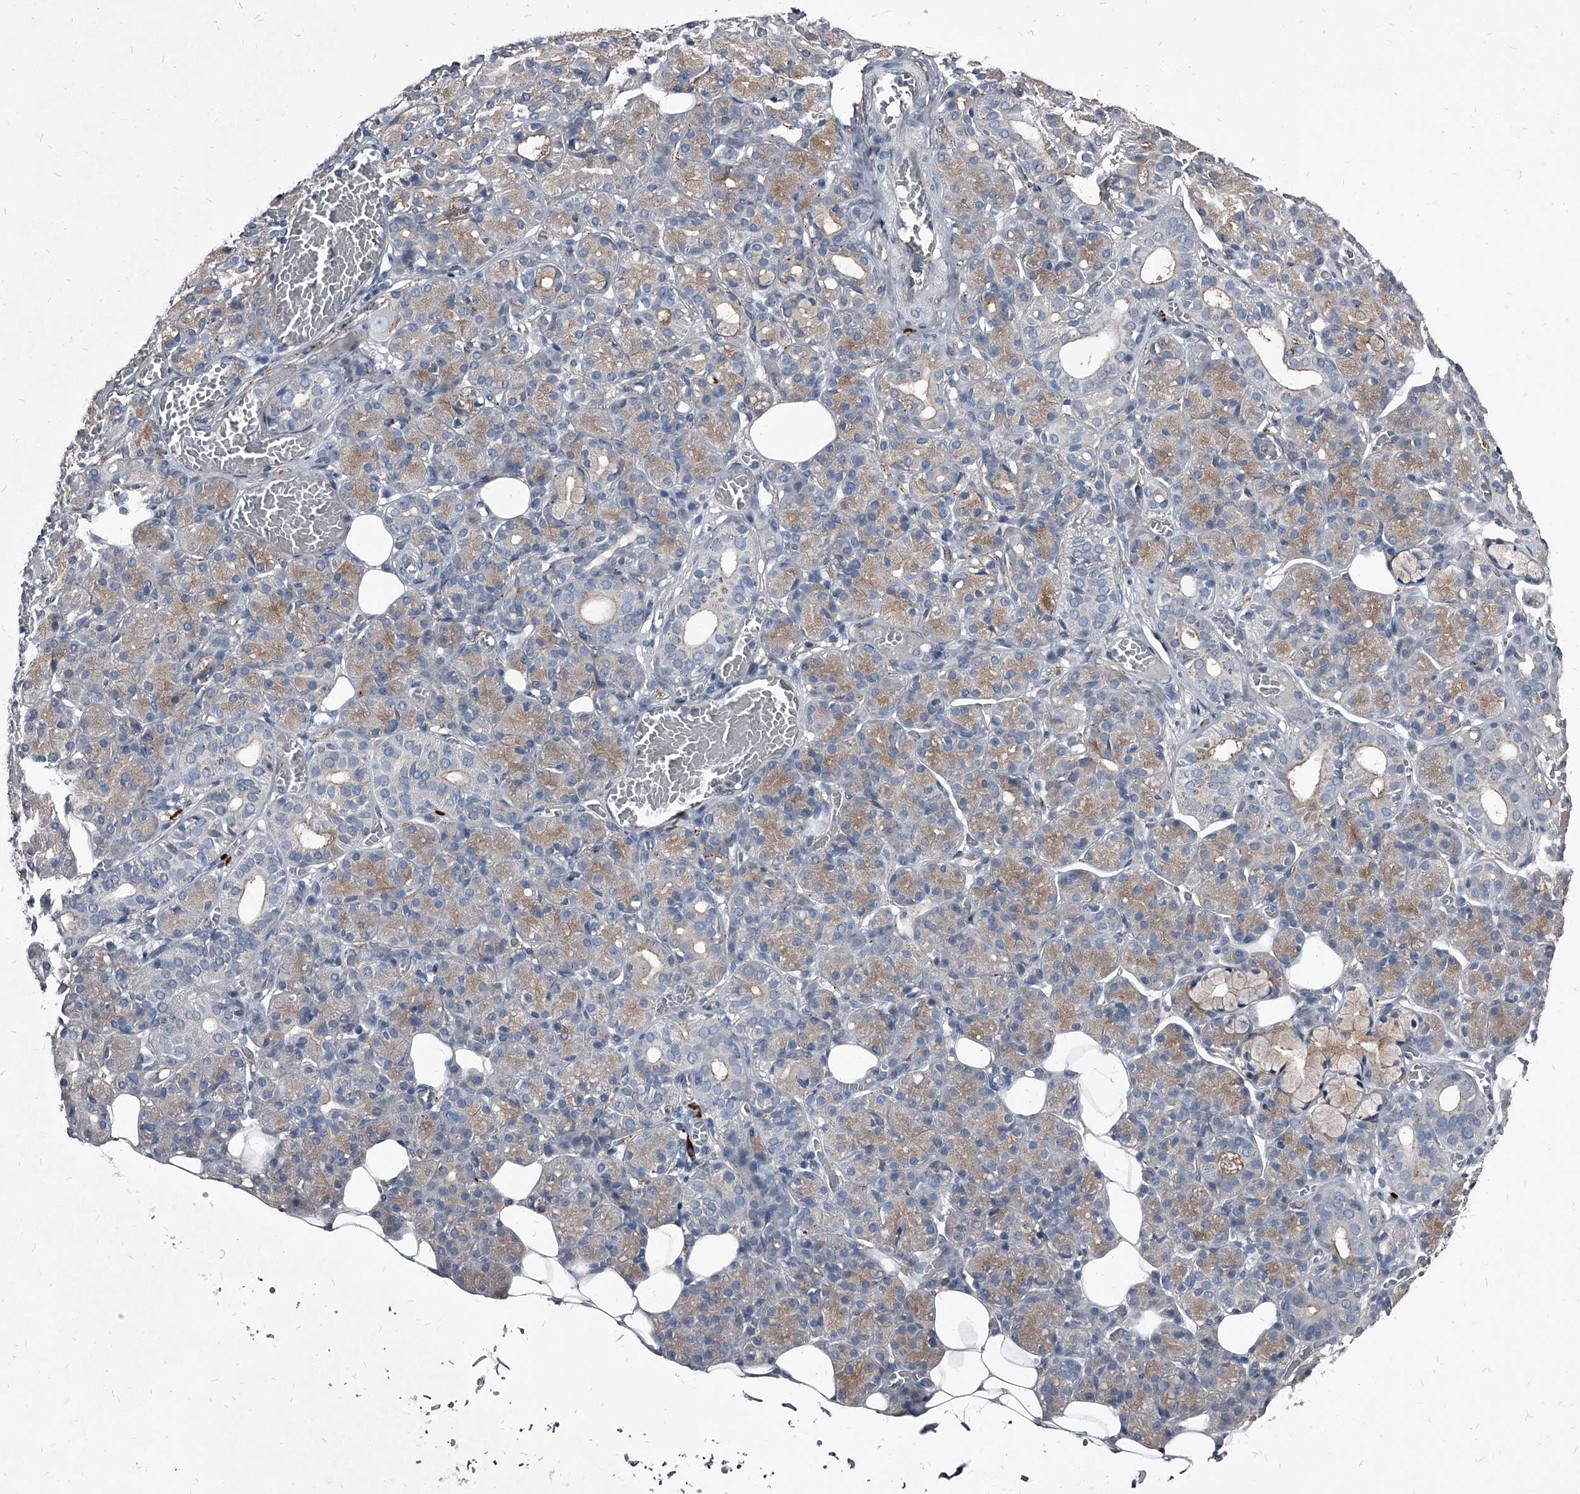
{"staining": {"intensity": "weak", "quantity": "25%-75%", "location": "cytoplasmic/membranous"}, "tissue": "salivary gland", "cell_type": "Glandular cells", "image_type": "normal", "snomed": [{"axis": "morphology", "description": "Normal tissue, NOS"}, {"axis": "topography", "description": "Salivary gland"}], "caption": "Weak cytoplasmic/membranous staining is present in approximately 25%-75% of glandular cells in normal salivary gland. (Stains: DAB in brown, nuclei in blue, Microscopy: brightfield microscopy at high magnification).", "gene": "PGLYRP3", "patient": {"sex": "male", "age": 63}}